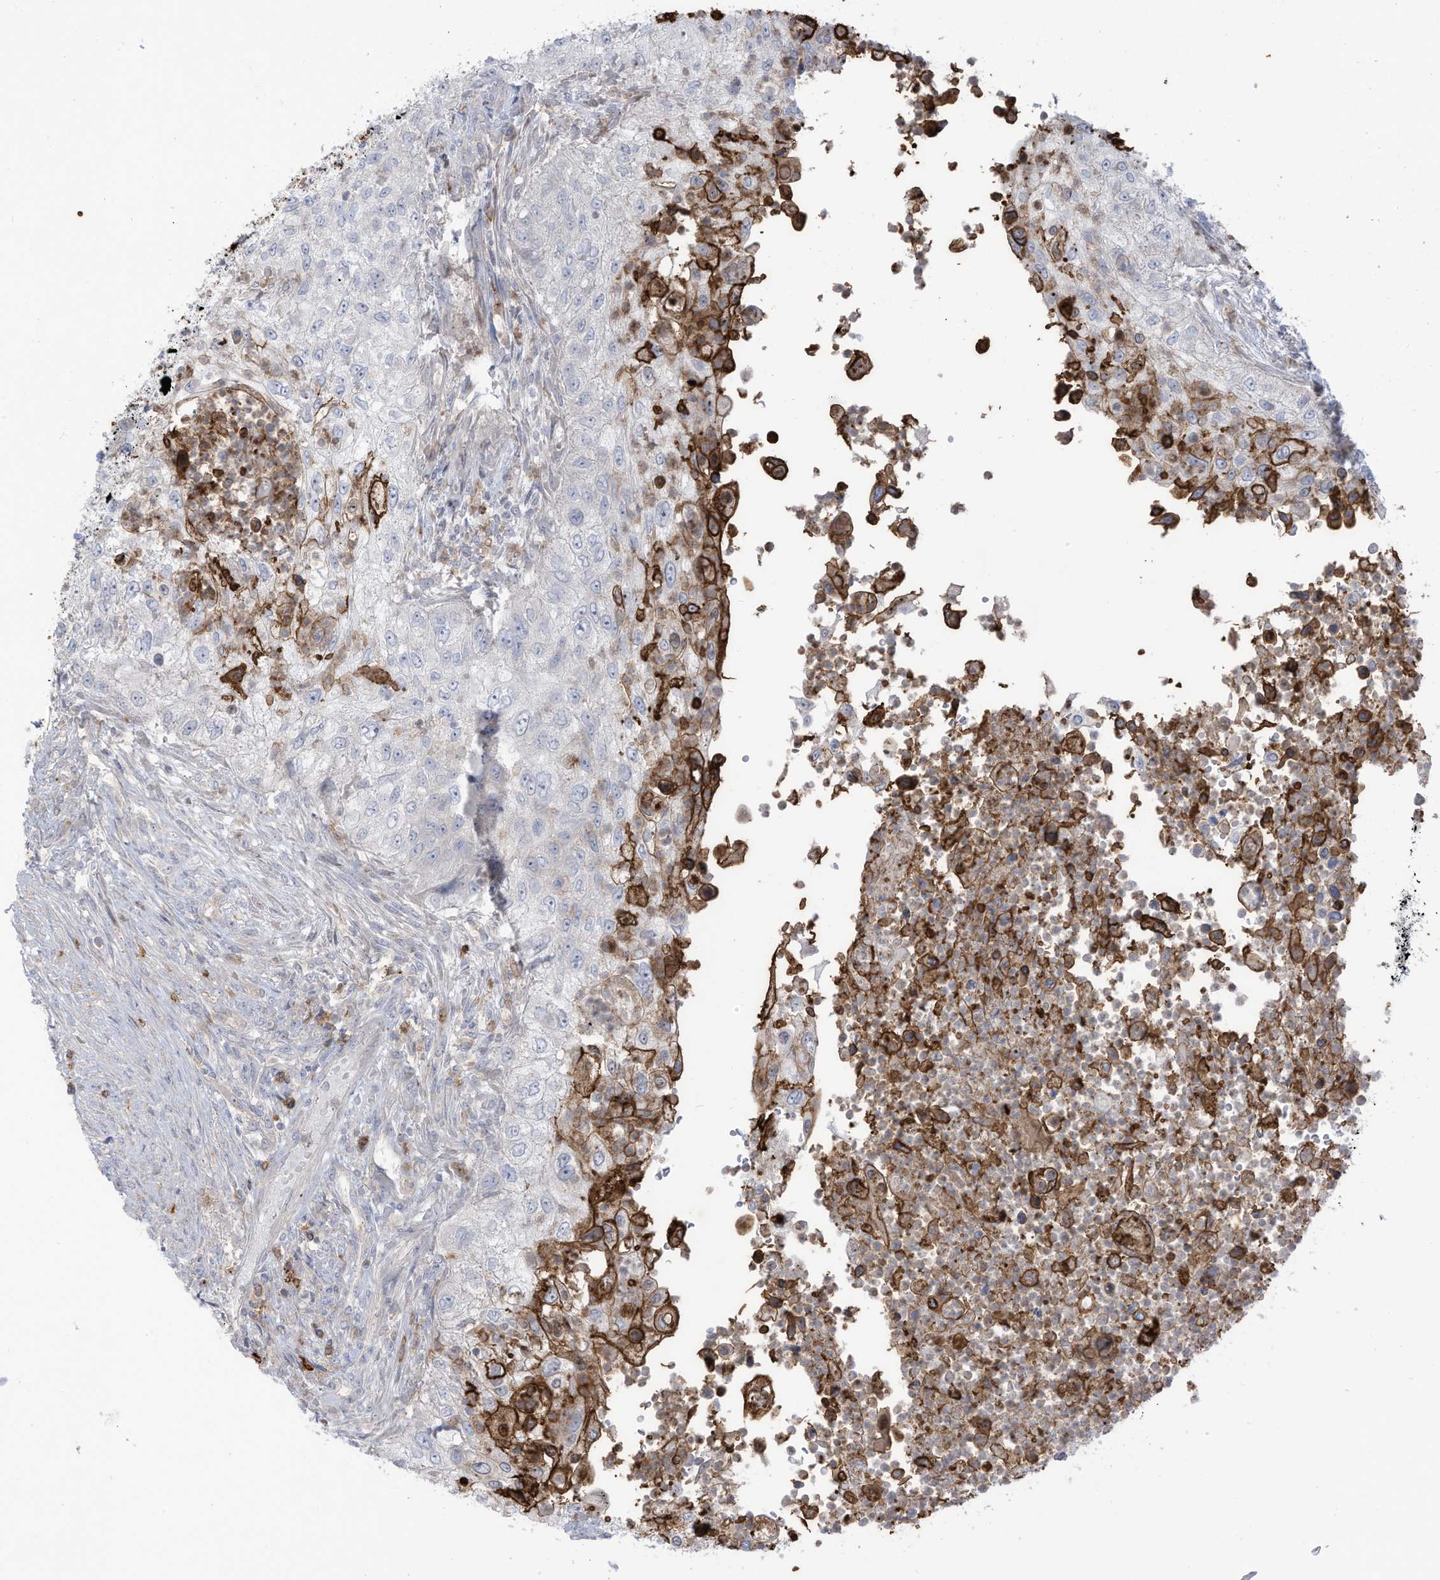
{"staining": {"intensity": "moderate", "quantity": "<25%", "location": "cytoplasmic/membranous"}, "tissue": "urothelial cancer", "cell_type": "Tumor cells", "image_type": "cancer", "snomed": [{"axis": "morphology", "description": "Urothelial carcinoma, High grade"}, {"axis": "topography", "description": "Urinary bladder"}], "caption": "Immunohistochemistry histopathology image of neoplastic tissue: human urothelial carcinoma (high-grade) stained using IHC exhibits low levels of moderate protein expression localized specifically in the cytoplasmic/membranous of tumor cells, appearing as a cytoplasmic/membranous brown color.", "gene": "NOTO", "patient": {"sex": "female", "age": 60}}